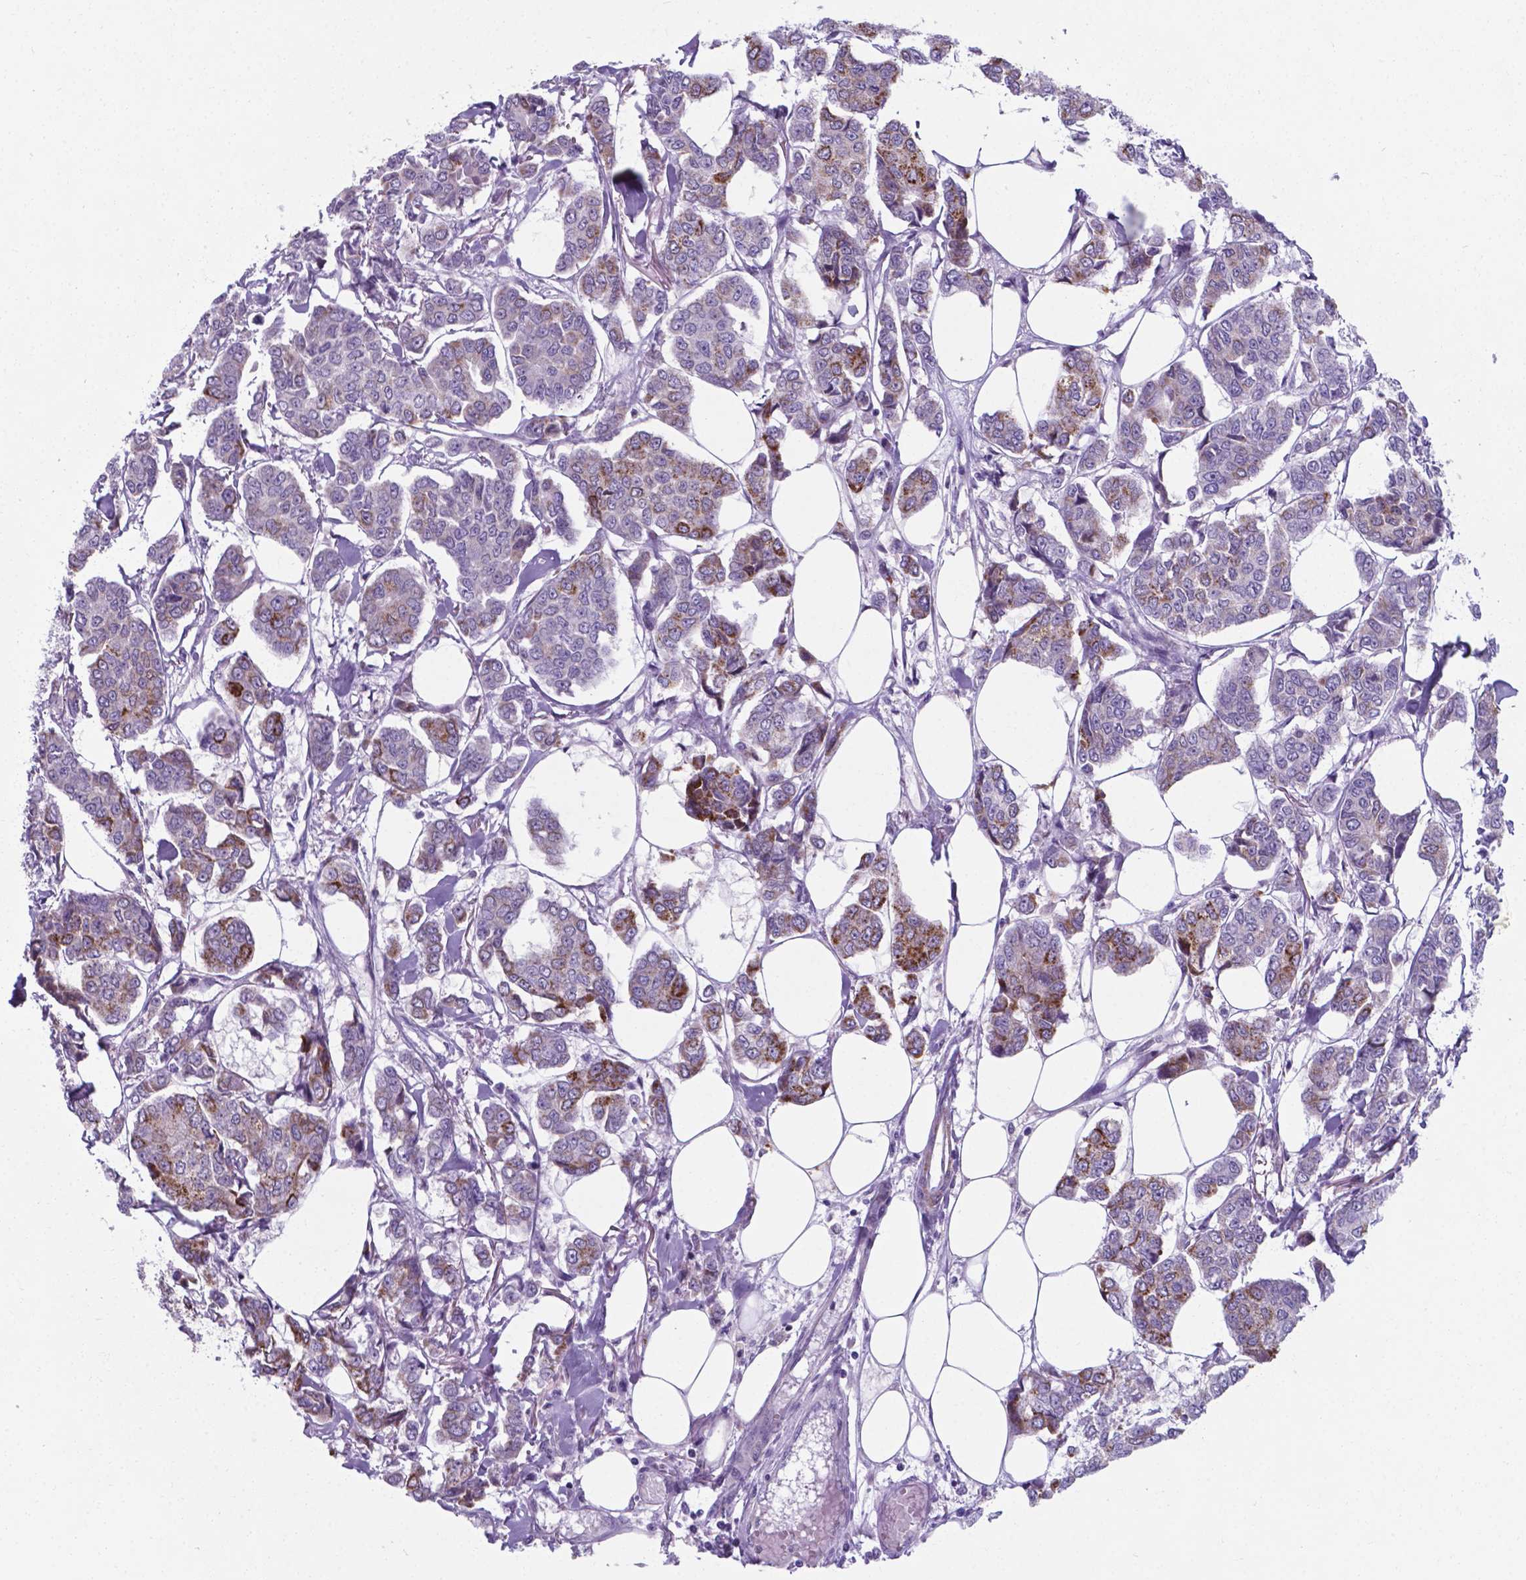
{"staining": {"intensity": "strong", "quantity": "25%-75%", "location": "cytoplasmic/membranous"}, "tissue": "breast cancer", "cell_type": "Tumor cells", "image_type": "cancer", "snomed": [{"axis": "morphology", "description": "Duct carcinoma"}, {"axis": "topography", "description": "Breast"}], "caption": "Strong cytoplasmic/membranous expression for a protein is present in about 25%-75% of tumor cells of breast cancer using immunohistochemistry (IHC).", "gene": "AP5B1", "patient": {"sex": "female", "age": 94}}